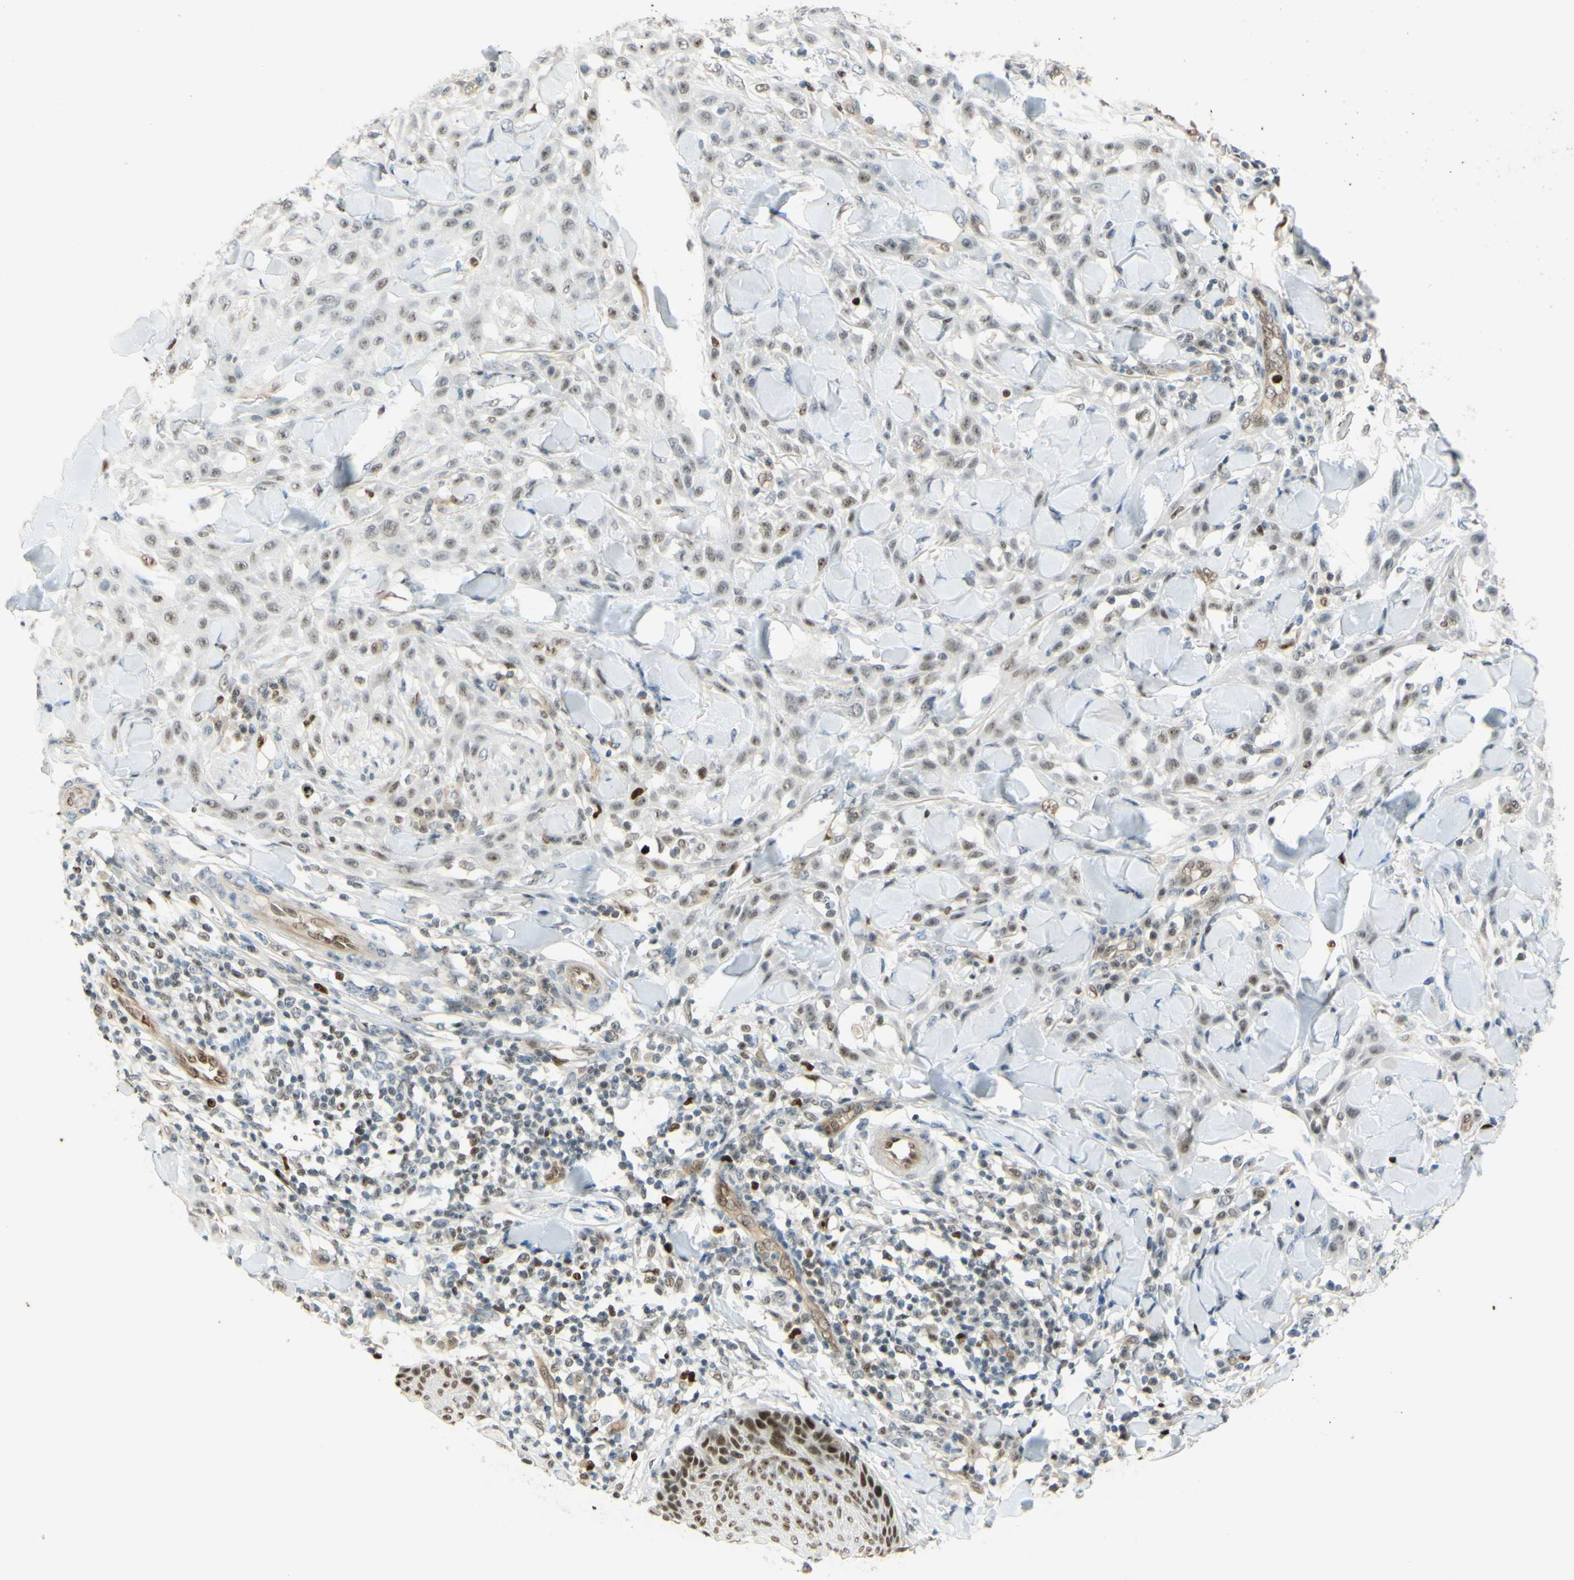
{"staining": {"intensity": "weak", "quantity": "25%-75%", "location": "nuclear"}, "tissue": "skin cancer", "cell_type": "Tumor cells", "image_type": "cancer", "snomed": [{"axis": "morphology", "description": "Squamous cell carcinoma, NOS"}, {"axis": "topography", "description": "Skin"}], "caption": "A high-resolution micrograph shows immunohistochemistry staining of skin cancer, which shows weak nuclear positivity in approximately 25%-75% of tumor cells.", "gene": "POLB", "patient": {"sex": "male", "age": 24}}